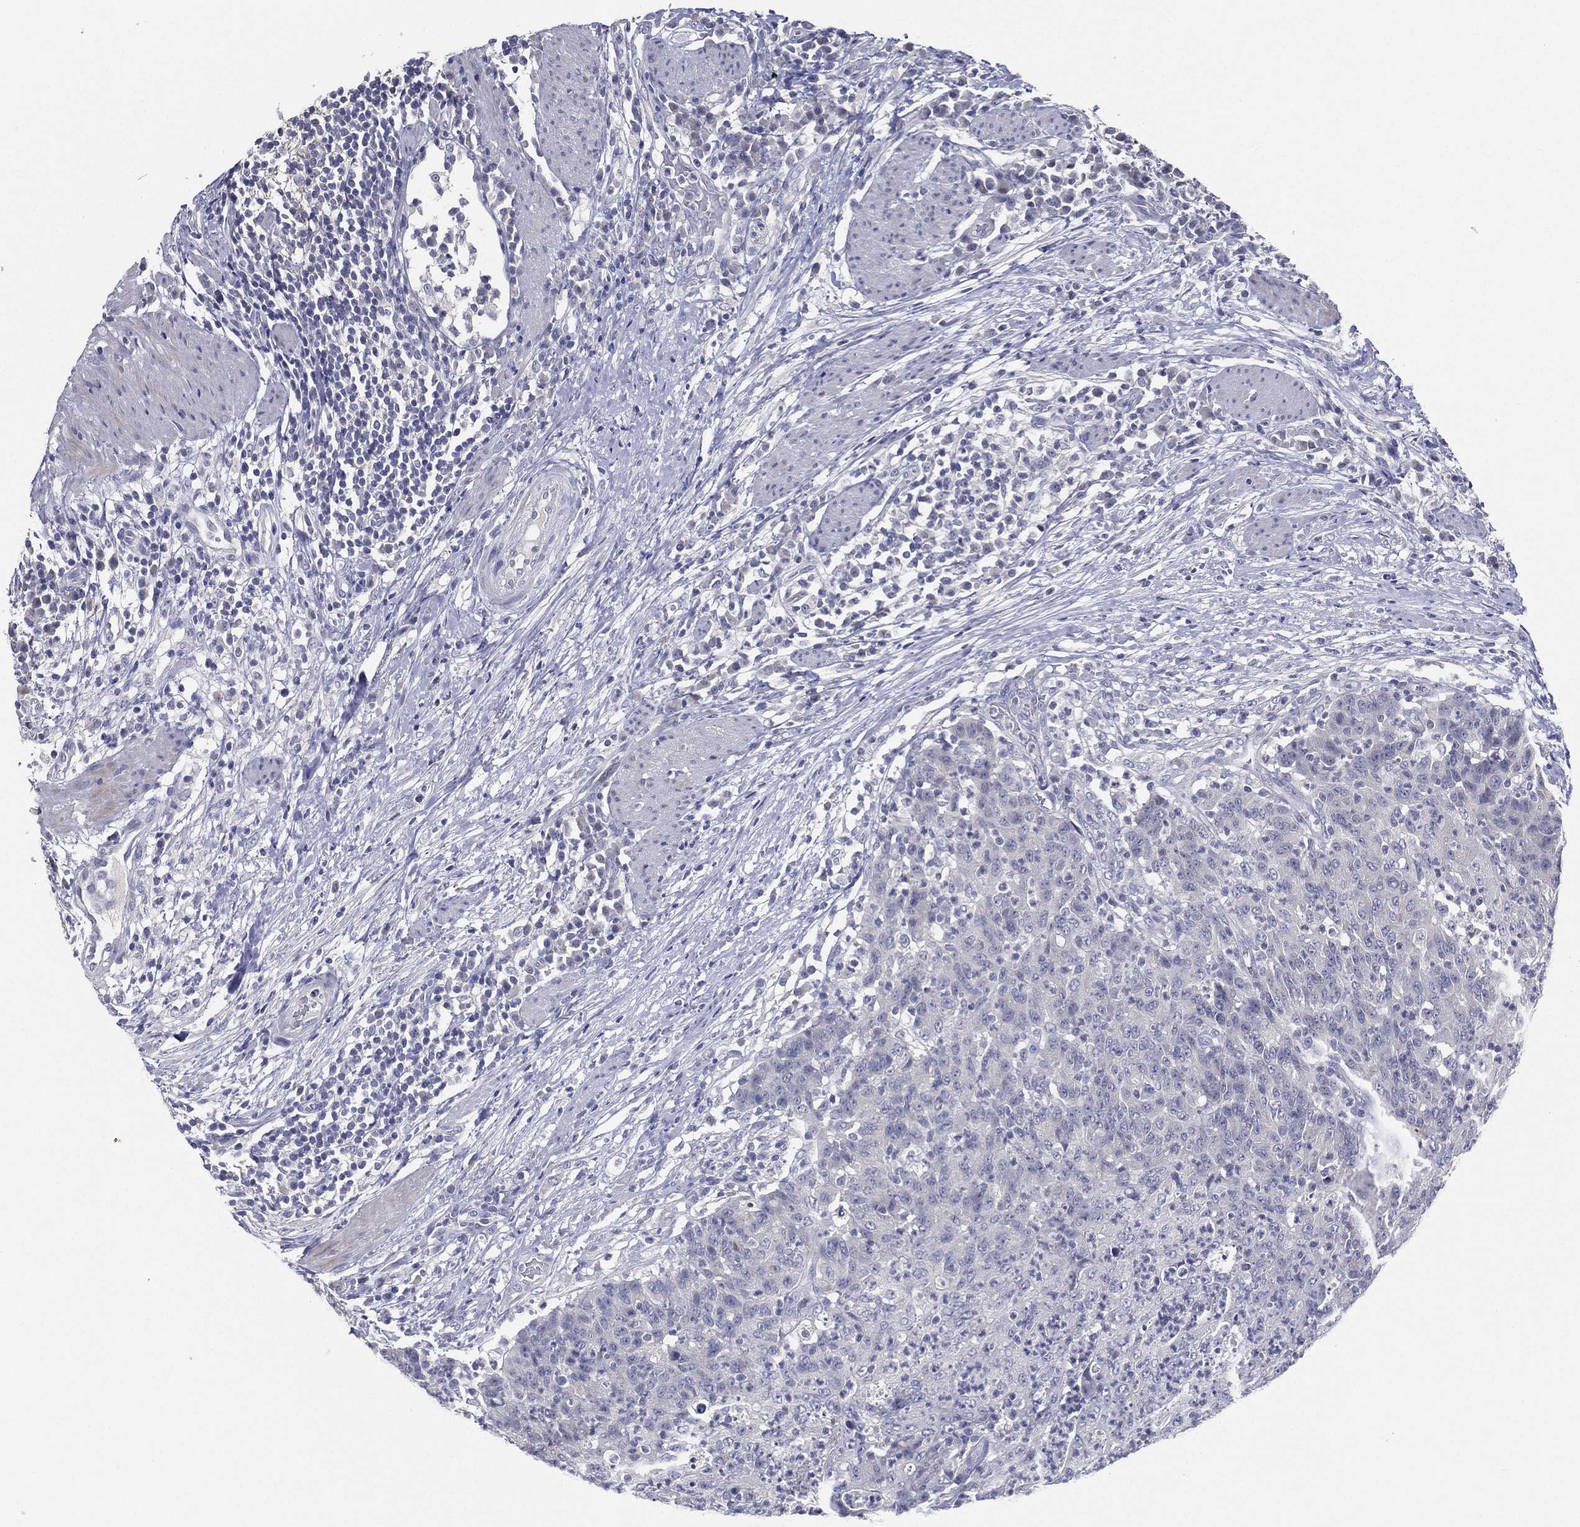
{"staining": {"intensity": "negative", "quantity": "none", "location": "none"}, "tissue": "colorectal cancer", "cell_type": "Tumor cells", "image_type": "cancer", "snomed": [{"axis": "morphology", "description": "Adenocarcinoma, NOS"}, {"axis": "topography", "description": "Colon"}], "caption": "DAB immunohistochemical staining of colorectal cancer (adenocarcinoma) shows no significant positivity in tumor cells. (Stains: DAB immunohistochemistry (IHC) with hematoxylin counter stain, Microscopy: brightfield microscopy at high magnification).", "gene": "SLC13A4", "patient": {"sex": "male", "age": 70}}